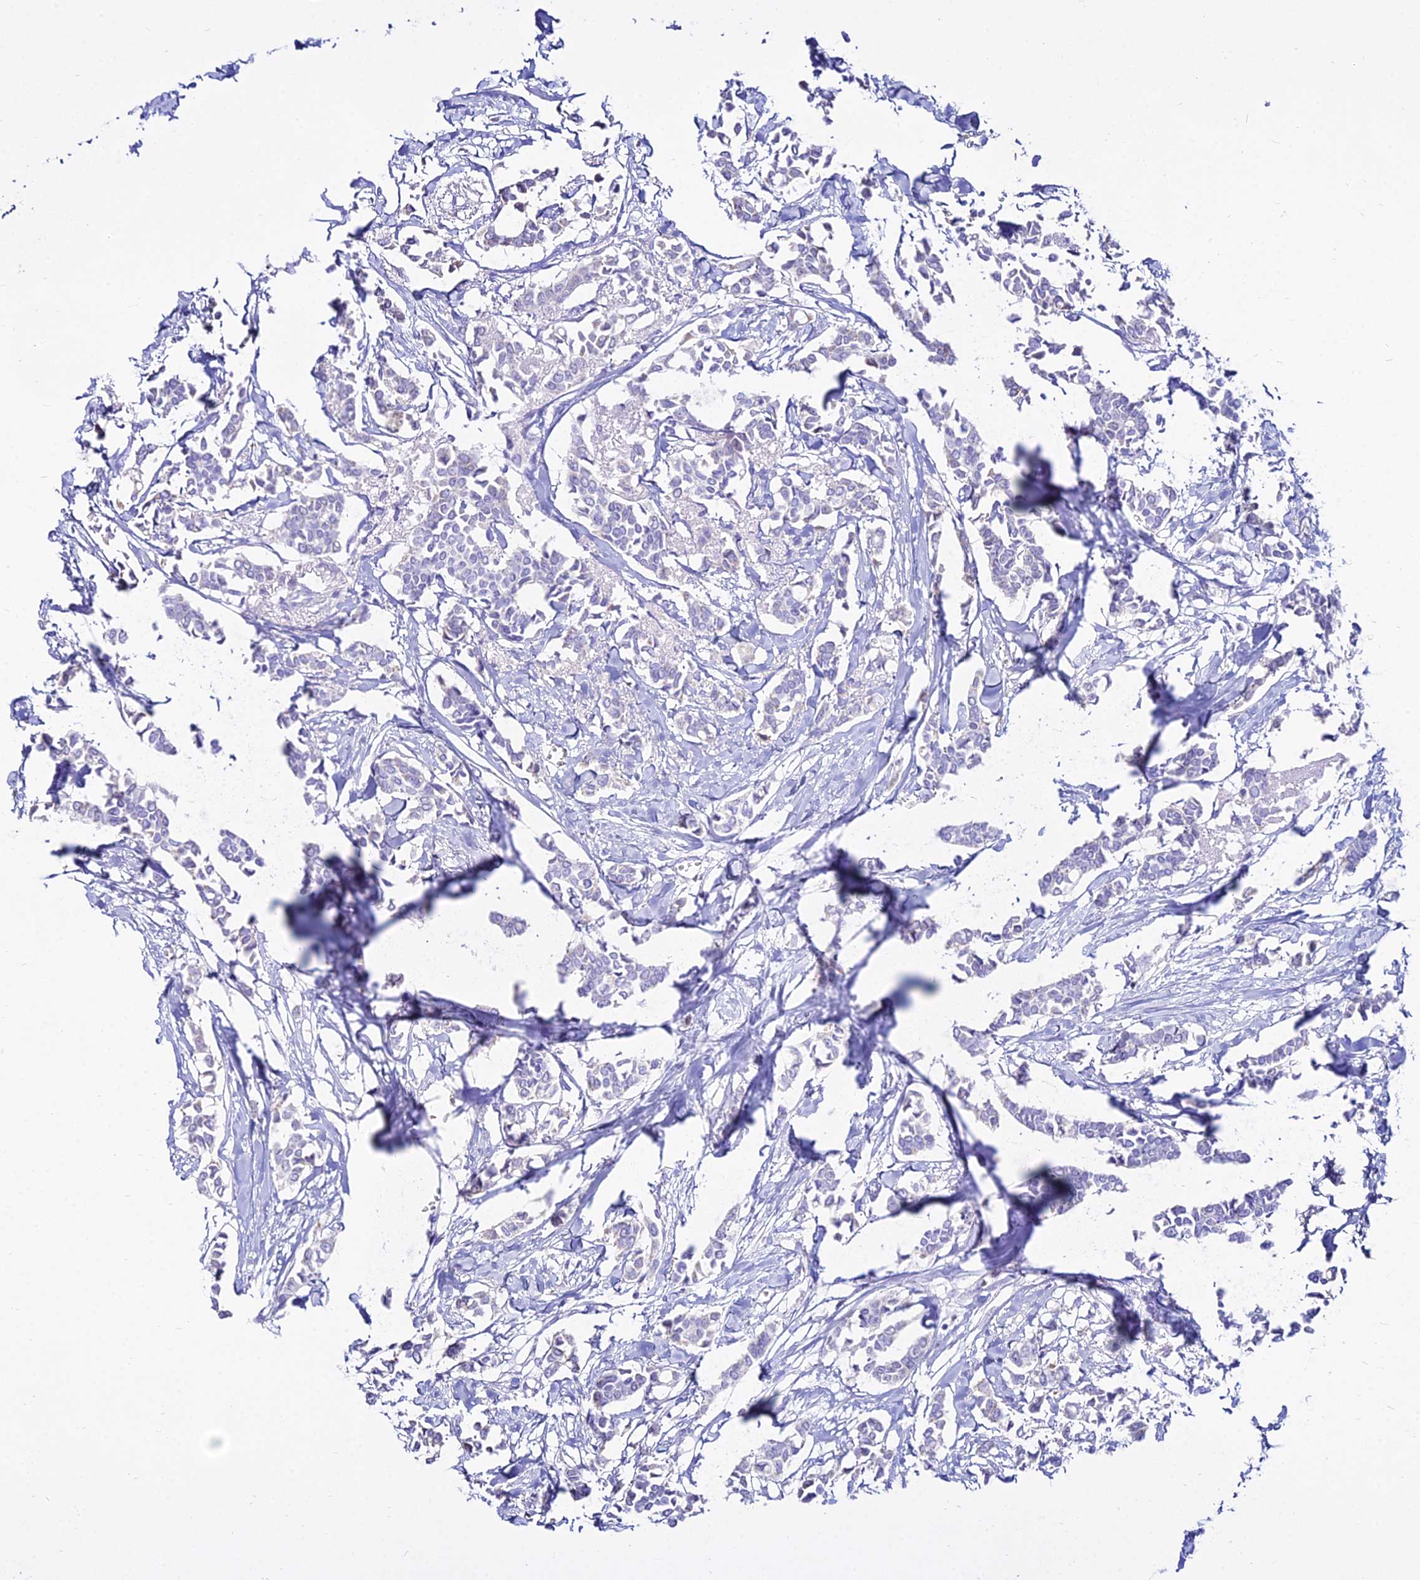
{"staining": {"intensity": "negative", "quantity": "none", "location": "none"}, "tissue": "breast cancer", "cell_type": "Tumor cells", "image_type": "cancer", "snomed": [{"axis": "morphology", "description": "Duct carcinoma"}, {"axis": "topography", "description": "Breast"}], "caption": "Tumor cells show no significant protein expression in breast cancer.", "gene": "DLX1", "patient": {"sex": "female", "age": 41}}